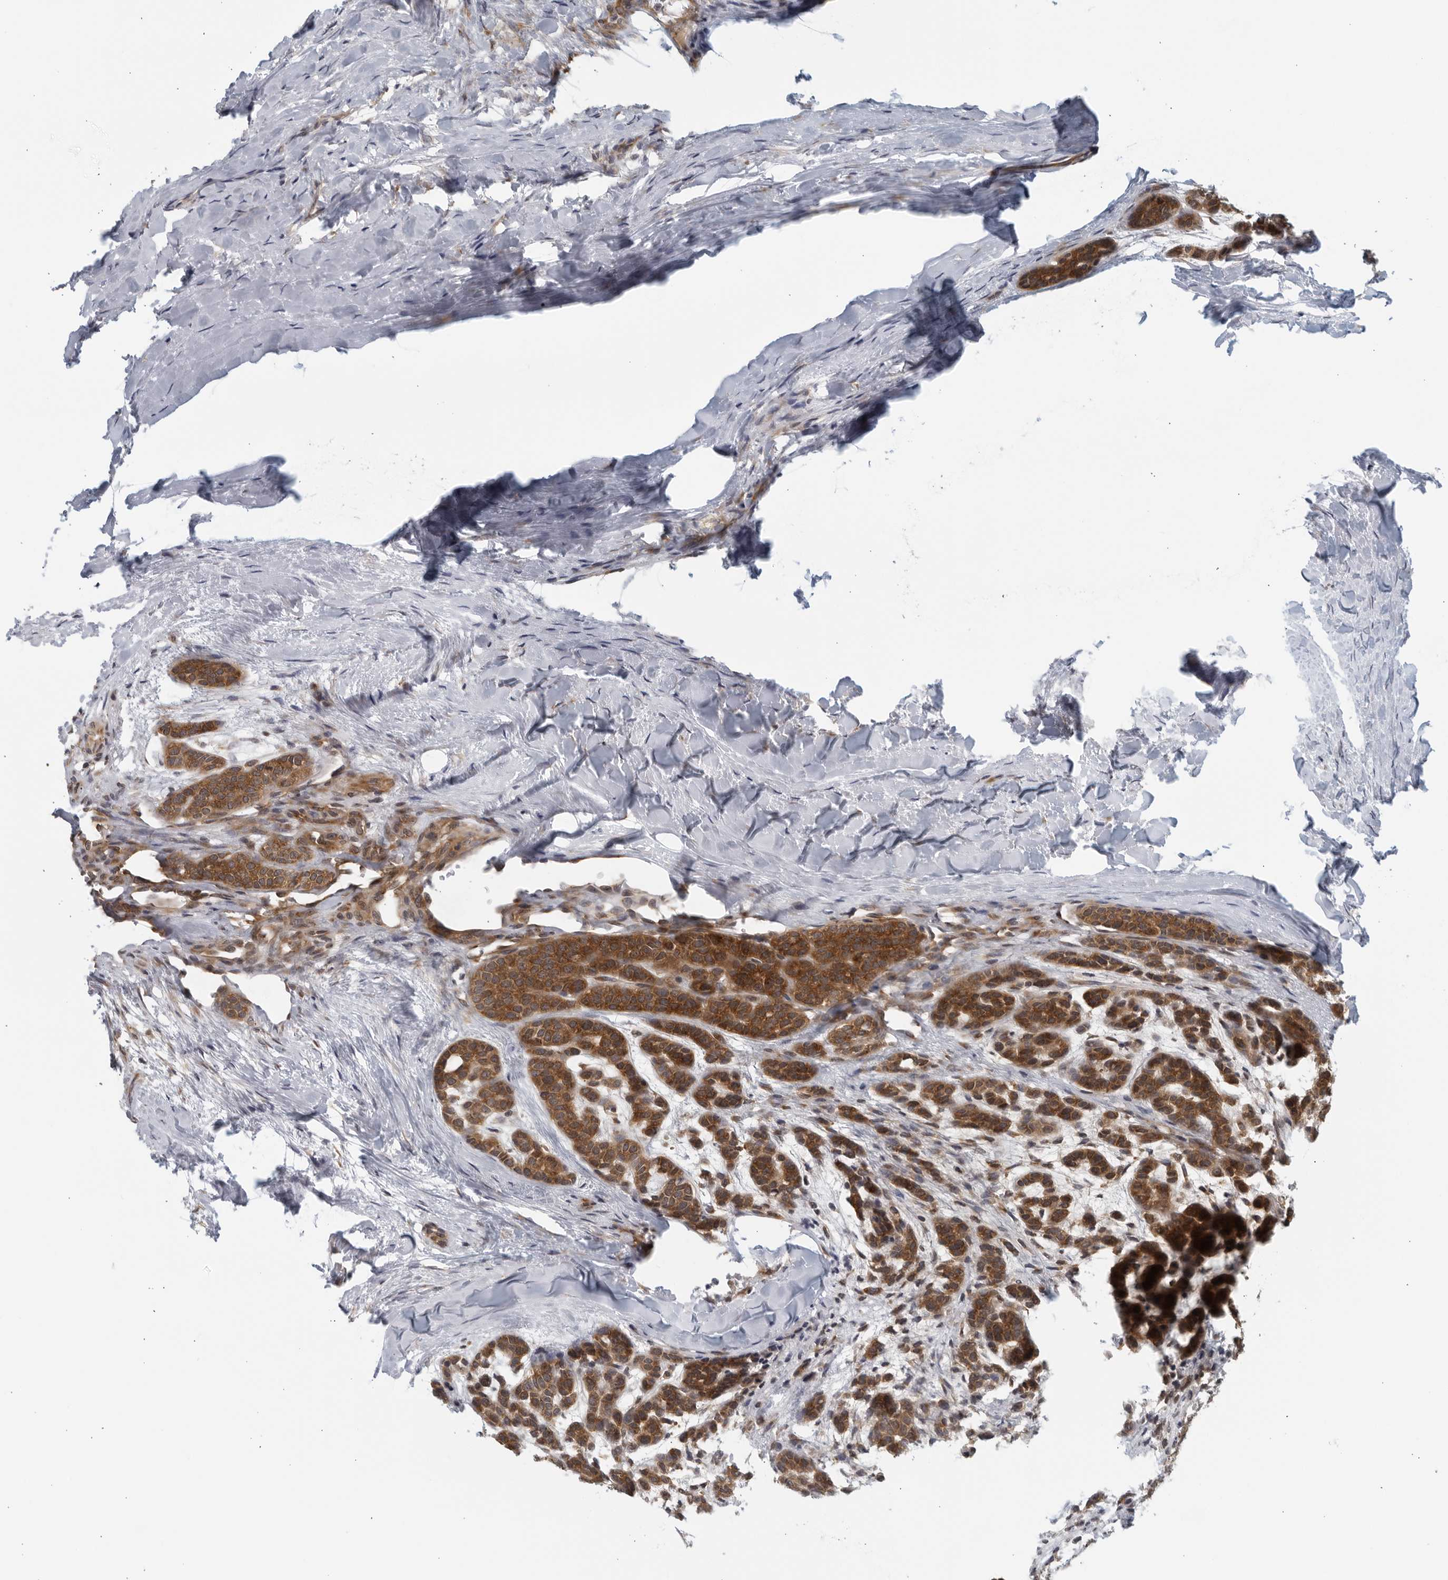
{"staining": {"intensity": "strong", "quantity": ">75%", "location": "cytoplasmic/membranous"}, "tissue": "head and neck cancer", "cell_type": "Tumor cells", "image_type": "cancer", "snomed": [{"axis": "morphology", "description": "Adenocarcinoma, NOS"}, {"axis": "morphology", "description": "Adenoma, NOS"}, {"axis": "topography", "description": "Head-Neck"}], "caption": "Adenocarcinoma (head and neck) stained with a protein marker shows strong staining in tumor cells.", "gene": "RC3H1", "patient": {"sex": "female", "age": 55}}